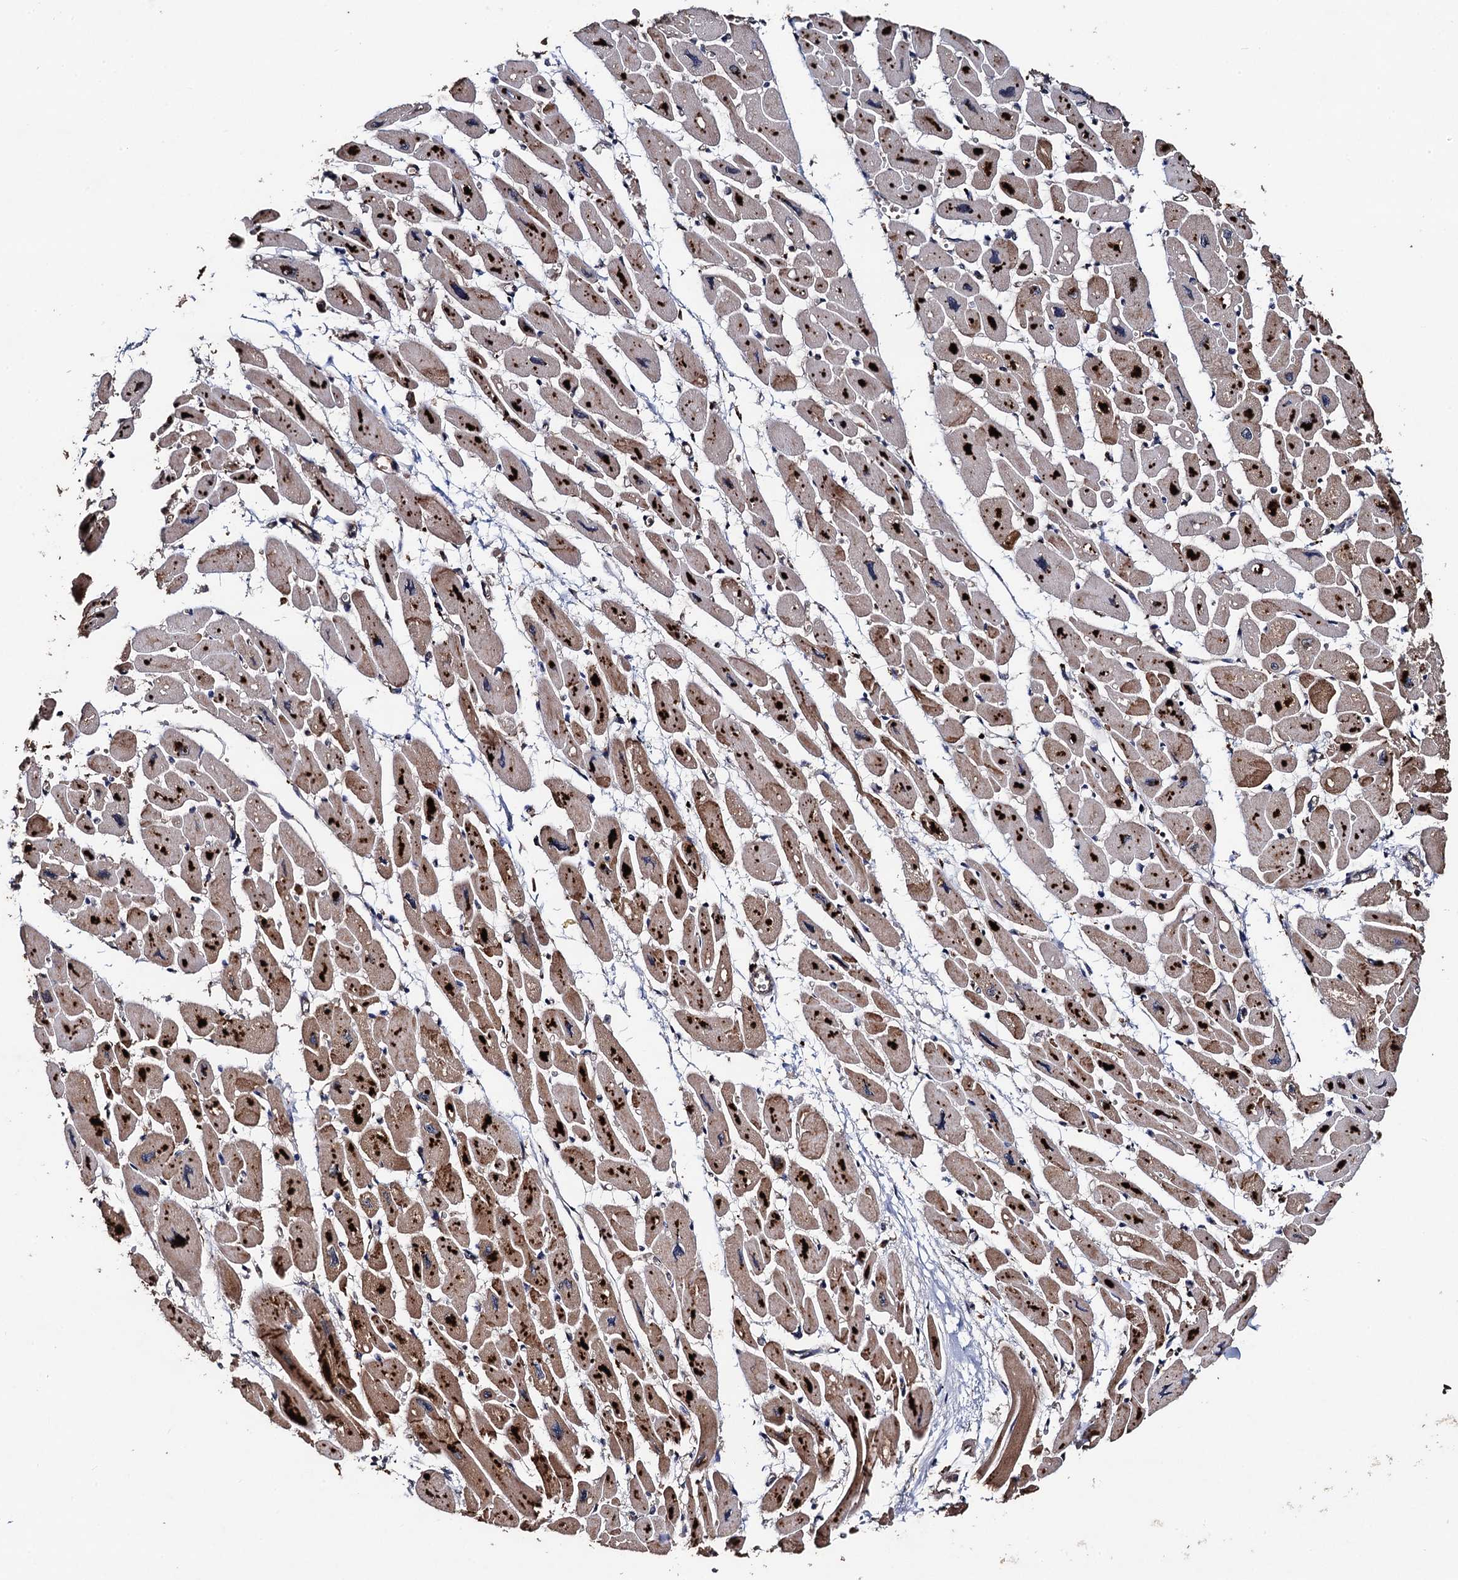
{"staining": {"intensity": "strong", "quantity": "25%-75%", "location": "cytoplasmic/membranous"}, "tissue": "heart muscle", "cell_type": "Cardiomyocytes", "image_type": "normal", "snomed": [{"axis": "morphology", "description": "Normal tissue, NOS"}, {"axis": "topography", "description": "Heart"}], "caption": "Immunohistochemistry (DAB (3,3'-diaminobenzidine)) staining of unremarkable human heart muscle displays strong cytoplasmic/membranous protein positivity in approximately 25%-75% of cardiomyocytes.", "gene": "PPTC7", "patient": {"sex": "female", "age": 54}}